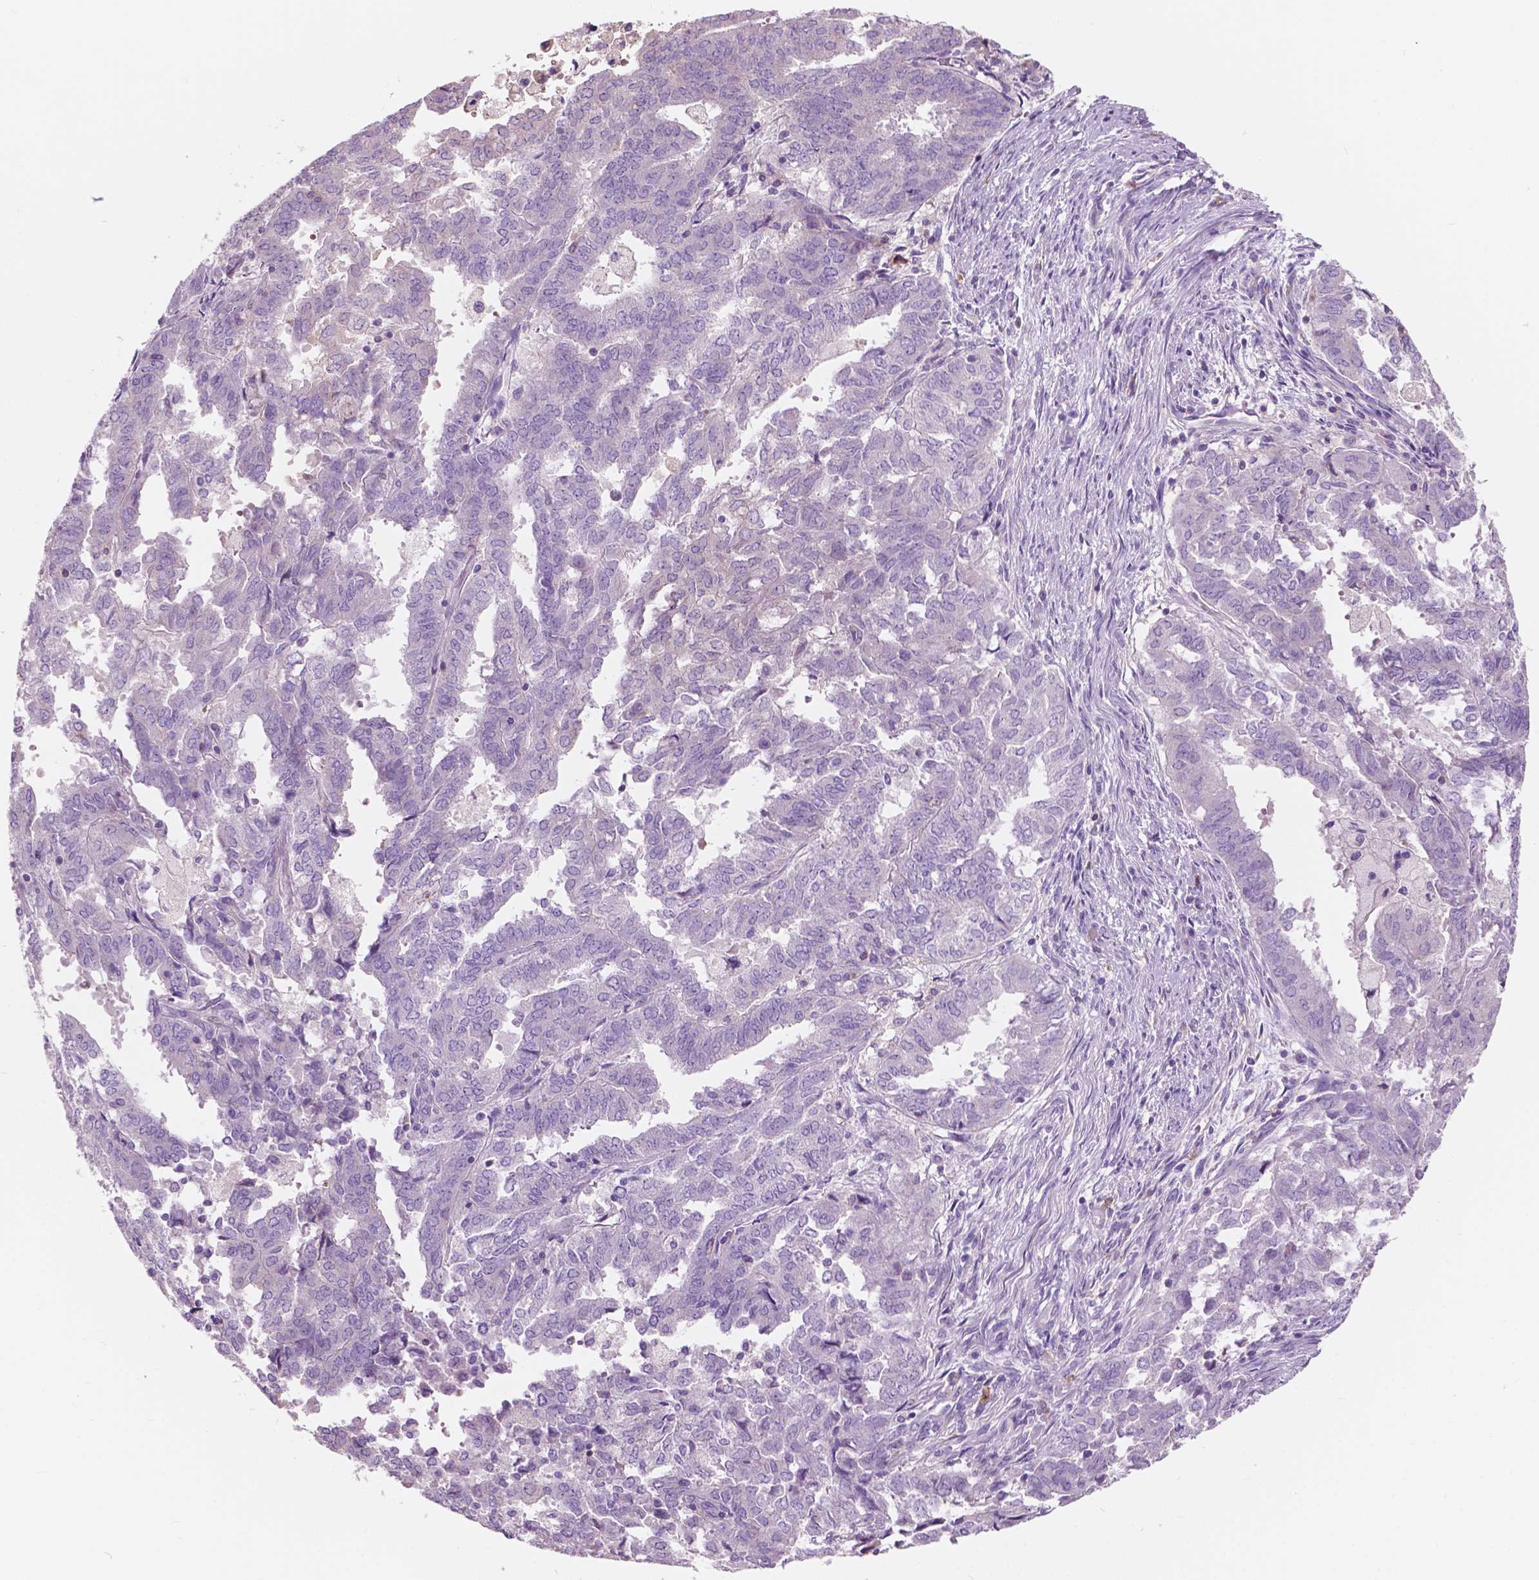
{"staining": {"intensity": "negative", "quantity": "none", "location": "none"}, "tissue": "endometrial cancer", "cell_type": "Tumor cells", "image_type": "cancer", "snomed": [{"axis": "morphology", "description": "Adenocarcinoma, NOS"}, {"axis": "topography", "description": "Endometrium"}], "caption": "Immunohistochemistry (IHC) image of adenocarcinoma (endometrial) stained for a protein (brown), which demonstrates no staining in tumor cells.", "gene": "SEMA4A", "patient": {"sex": "female", "age": 72}}